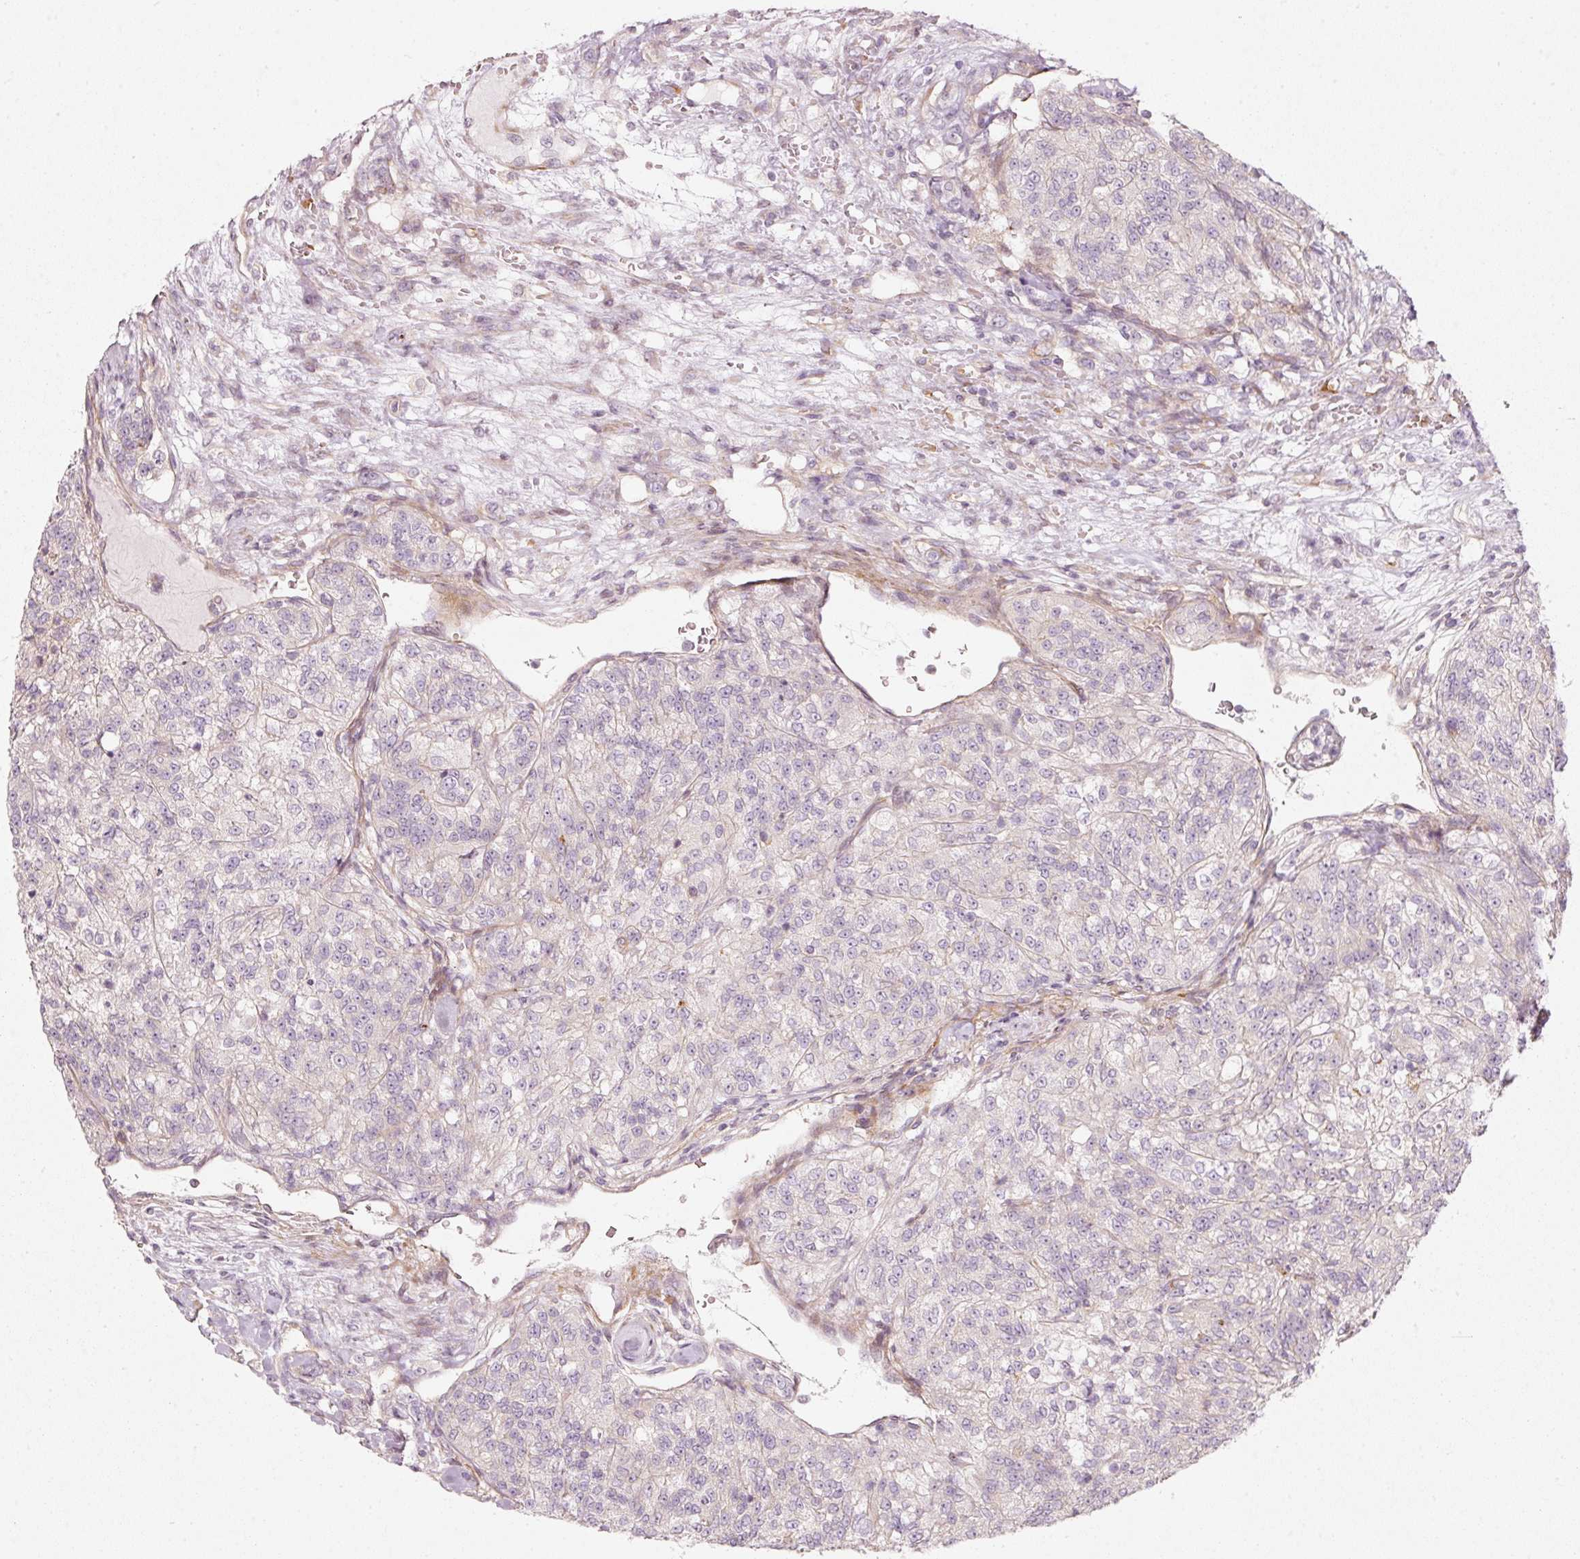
{"staining": {"intensity": "negative", "quantity": "none", "location": "none"}, "tissue": "renal cancer", "cell_type": "Tumor cells", "image_type": "cancer", "snomed": [{"axis": "morphology", "description": "Adenocarcinoma, NOS"}, {"axis": "topography", "description": "Kidney"}], "caption": "Immunohistochemical staining of adenocarcinoma (renal) demonstrates no significant staining in tumor cells.", "gene": "KCNQ1", "patient": {"sex": "female", "age": 63}}